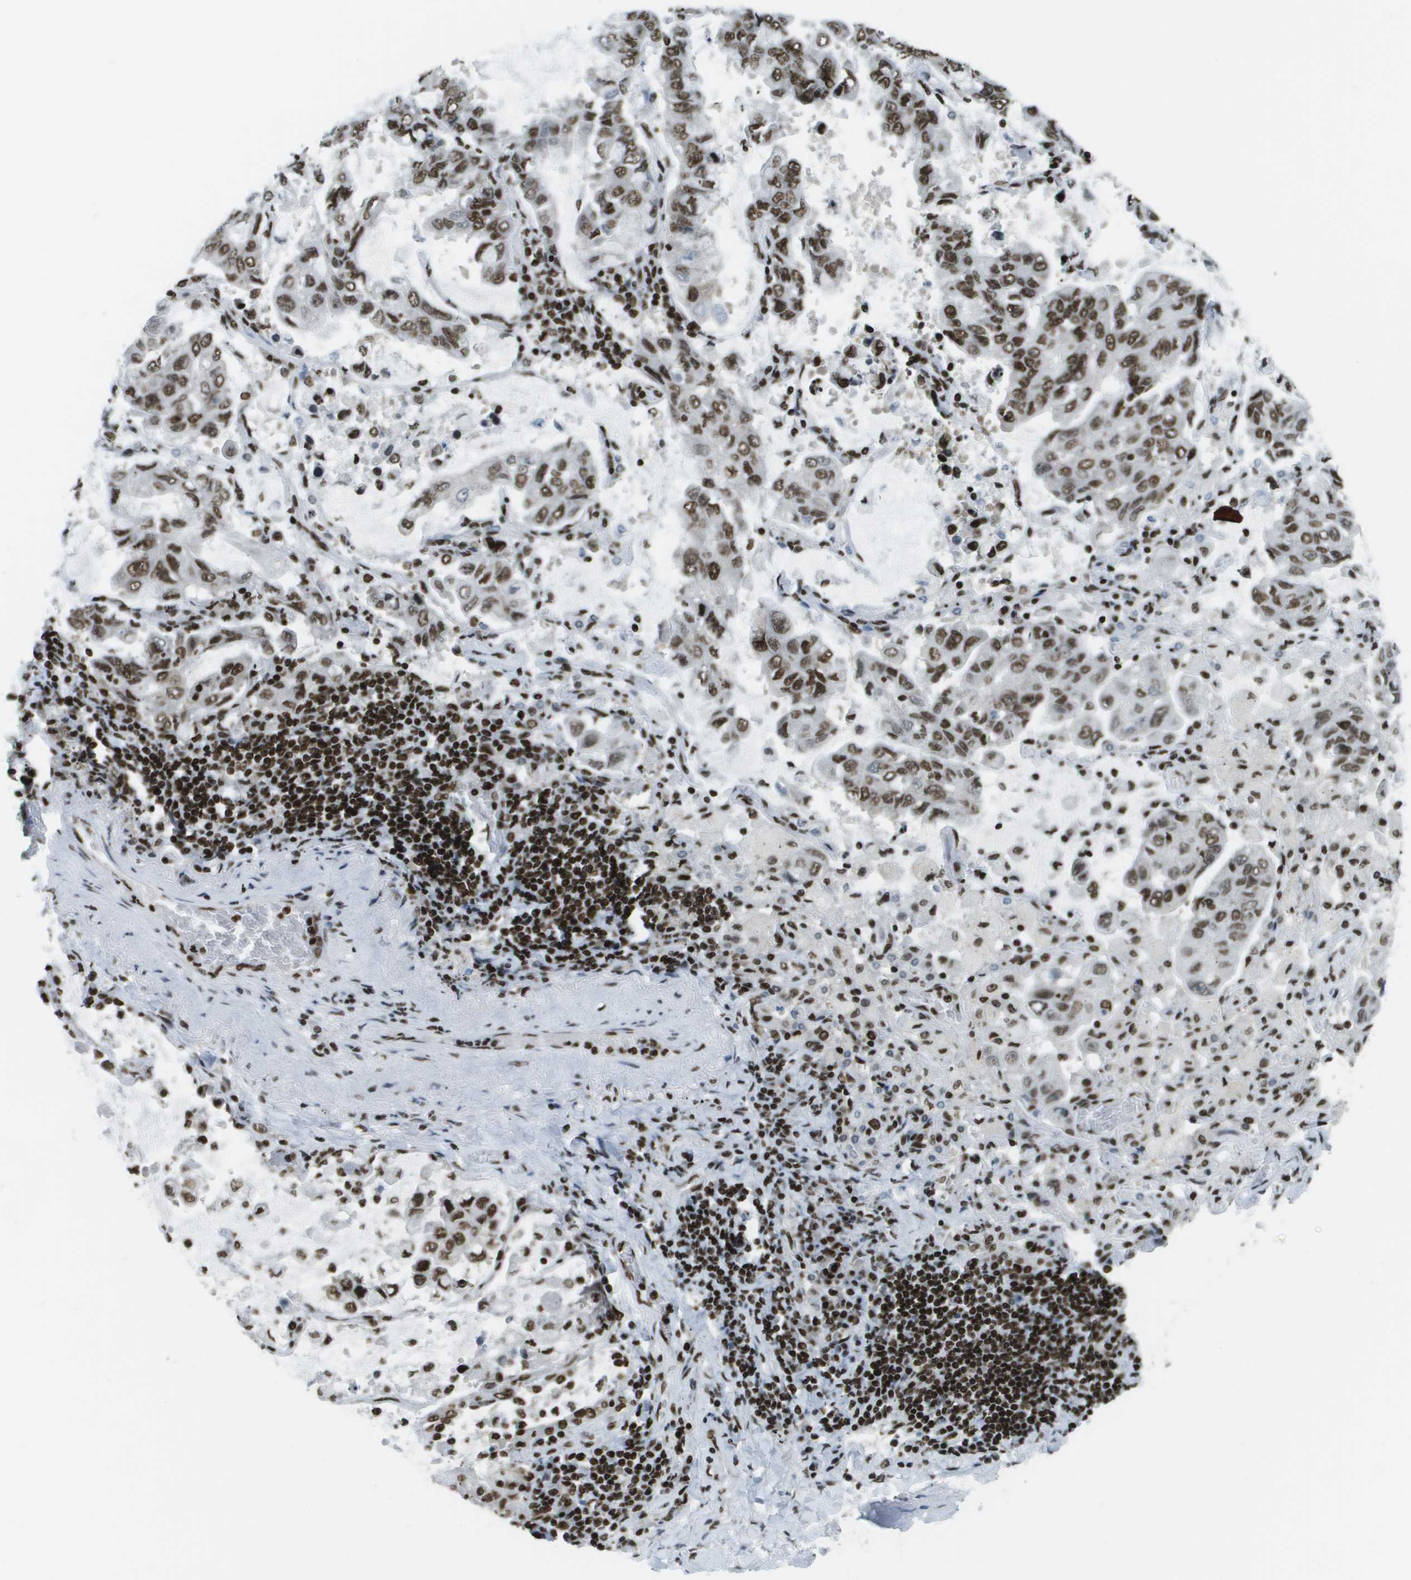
{"staining": {"intensity": "moderate", "quantity": ">75%", "location": "nuclear"}, "tissue": "lung cancer", "cell_type": "Tumor cells", "image_type": "cancer", "snomed": [{"axis": "morphology", "description": "Adenocarcinoma, NOS"}, {"axis": "topography", "description": "Lung"}], "caption": "Human adenocarcinoma (lung) stained with a protein marker reveals moderate staining in tumor cells.", "gene": "GLYR1", "patient": {"sex": "male", "age": 64}}